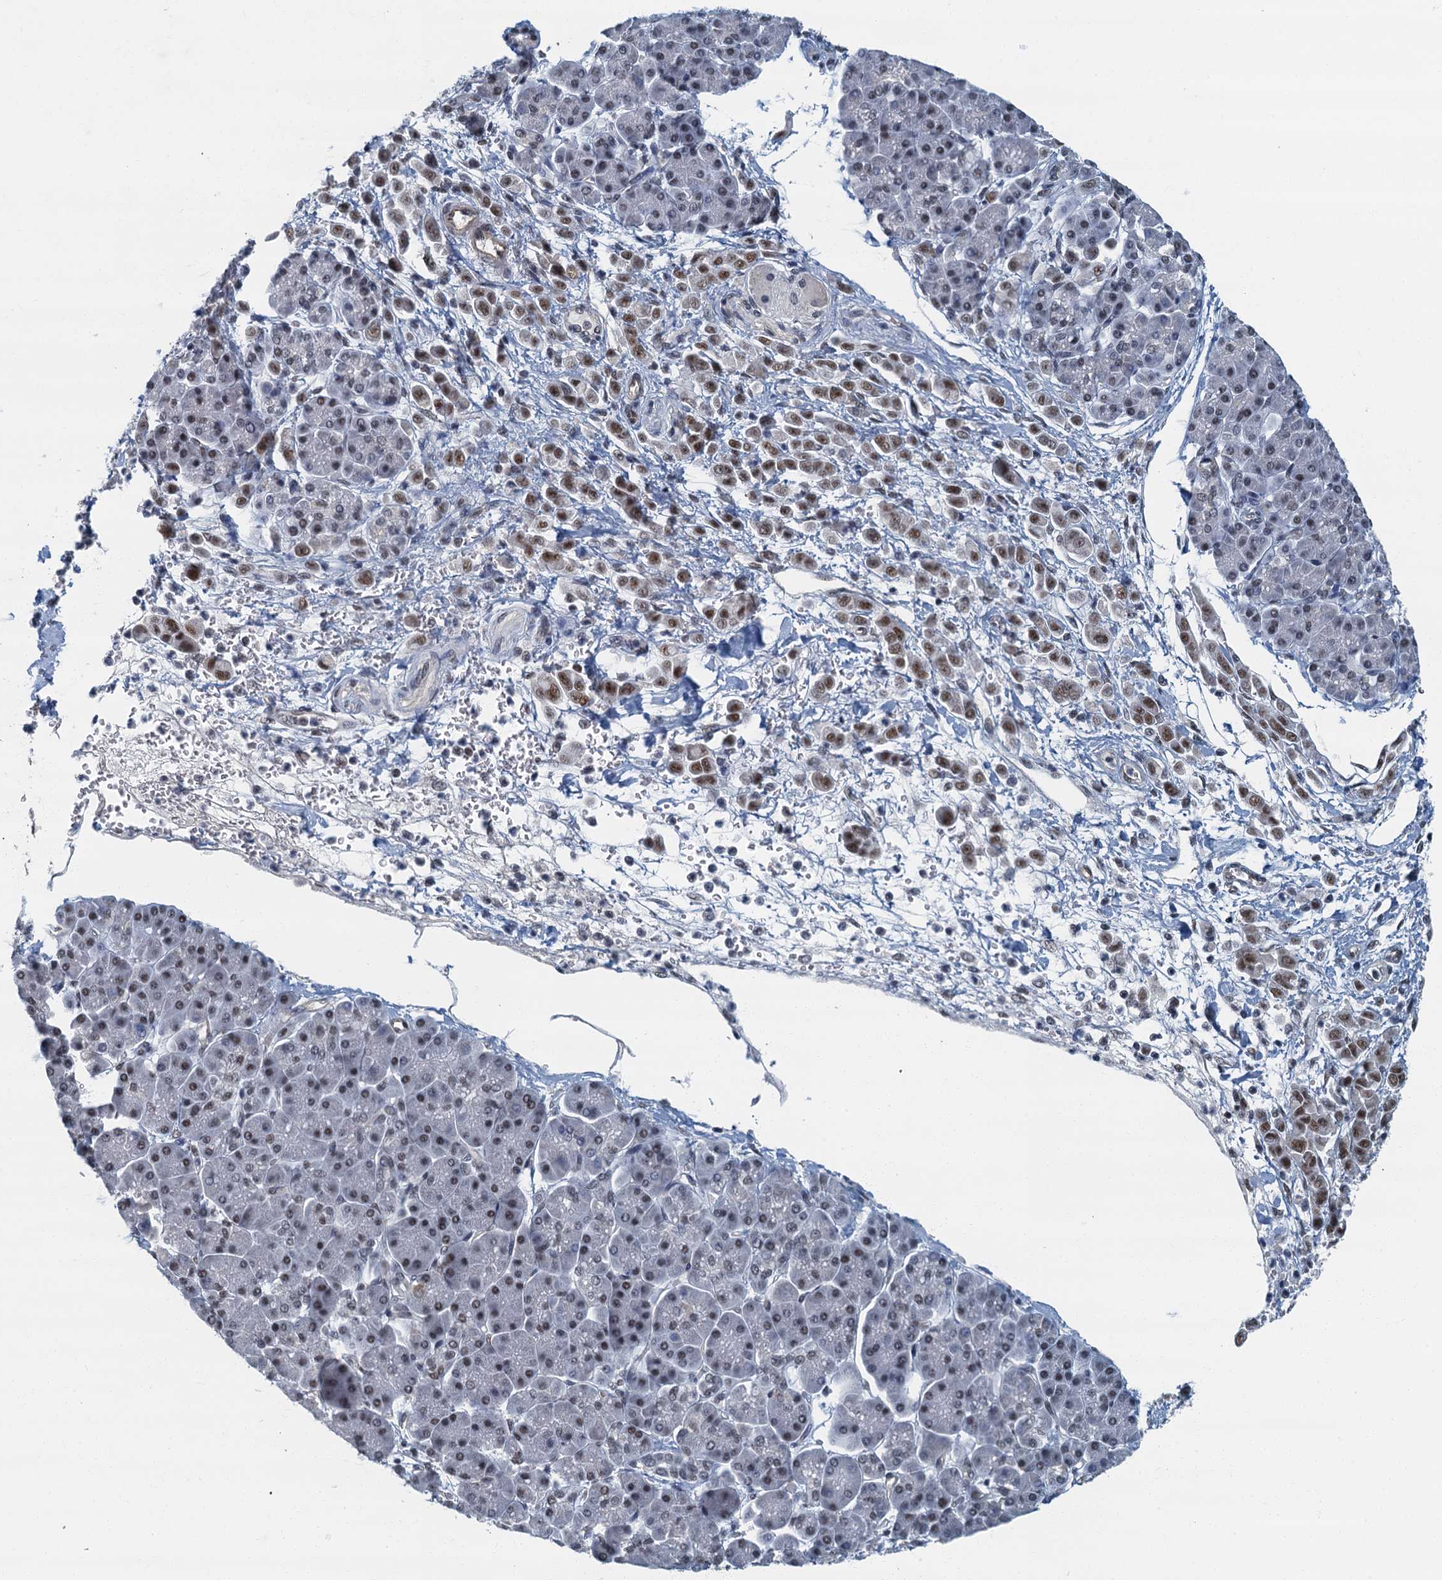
{"staining": {"intensity": "moderate", "quantity": ">75%", "location": "nuclear"}, "tissue": "pancreatic cancer", "cell_type": "Tumor cells", "image_type": "cancer", "snomed": [{"axis": "morphology", "description": "Normal tissue, NOS"}, {"axis": "morphology", "description": "Adenocarcinoma, NOS"}, {"axis": "topography", "description": "Pancreas"}], "caption": "Pancreatic cancer (adenocarcinoma) was stained to show a protein in brown. There is medium levels of moderate nuclear positivity in approximately >75% of tumor cells.", "gene": "GADL1", "patient": {"sex": "female", "age": 64}}